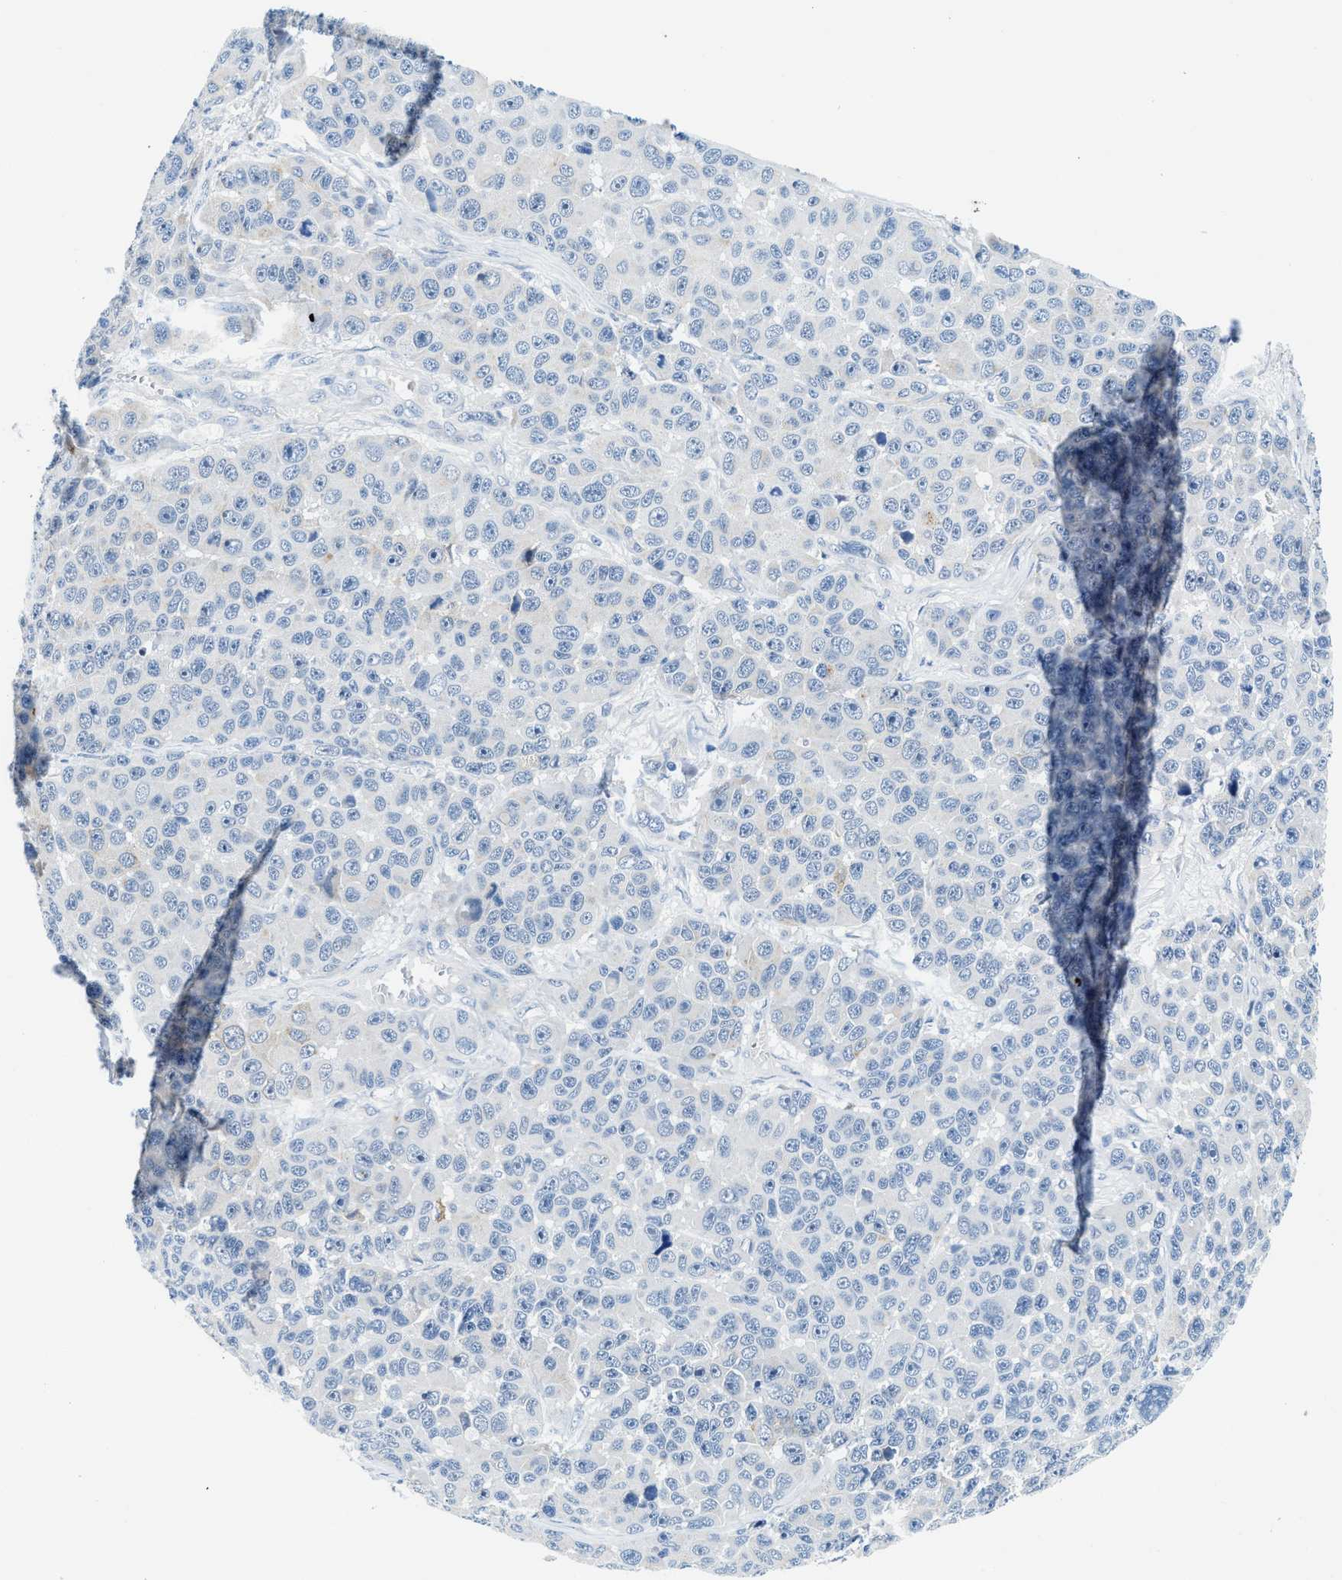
{"staining": {"intensity": "negative", "quantity": "none", "location": "none"}, "tissue": "melanoma", "cell_type": "Tumor cells", "image_type": "cancer", "snomed": [{"axis": "morphology", "description": "Malignant melanoma, NOS"}, {"axis": "topography", "description": "Skin"}], "caption": "Human melanoma stained for a protein using IHC displays no staining in tumor cells.", "gene": "TSPAN3", "patient": {"sex": "male", "age": 53}}